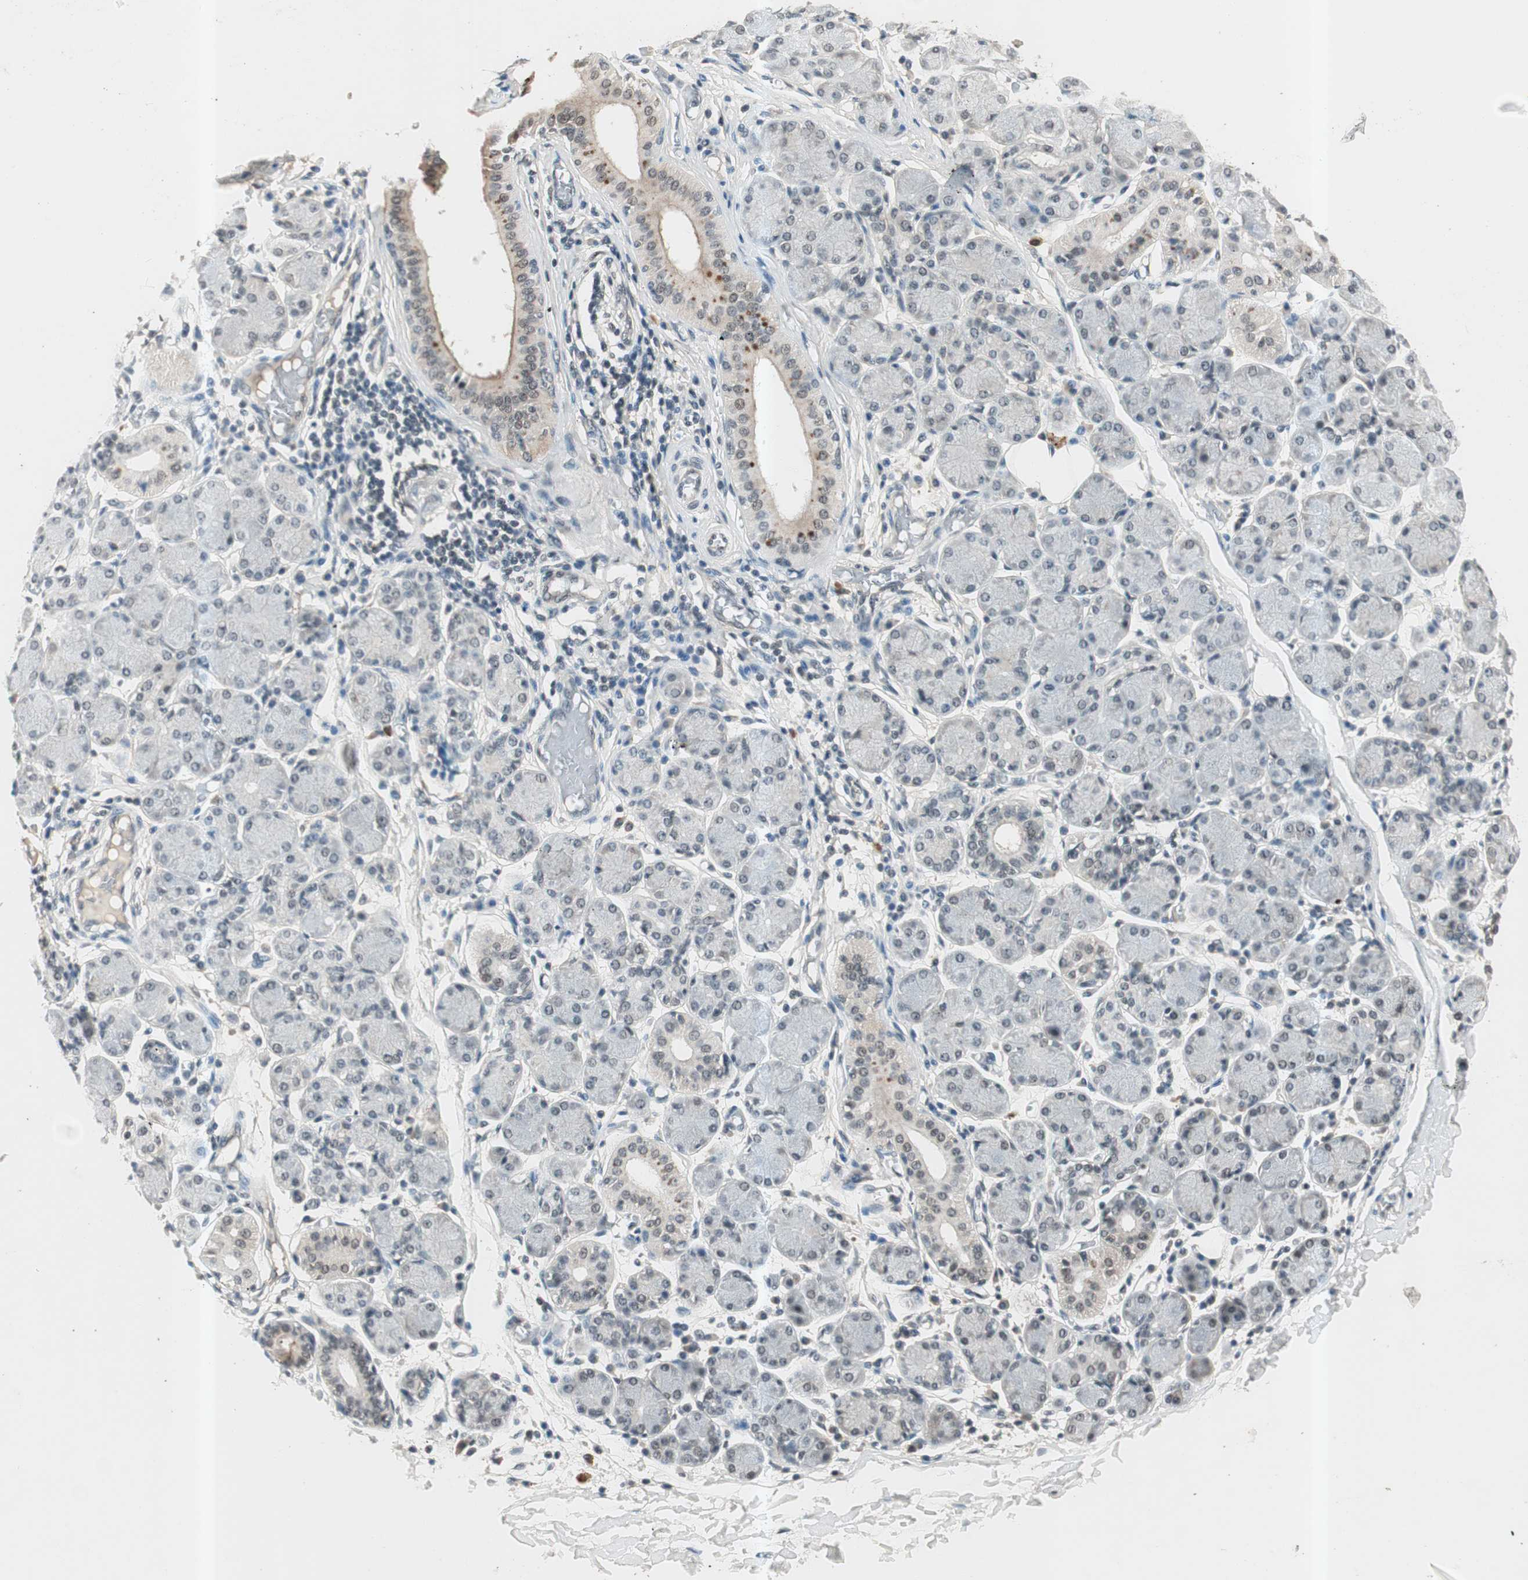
{"staining": {"intensity": "weak", "quantity": "<25%", "location": "nuclear"}, "tissue": "salivary gland", "cell_type": "Glandular cells", "image_type": "normal", "snomed": [{"axis": "morphology", "description": "Normal tissue, NOS"}, {"axis": "topography", "description": "Salivary gland"}], "caption": "Image shows no protein expression in glandular cells of normal salivary gland.", "gene": "NFRKB", "patient": {"sex": "female", "age": 24}}